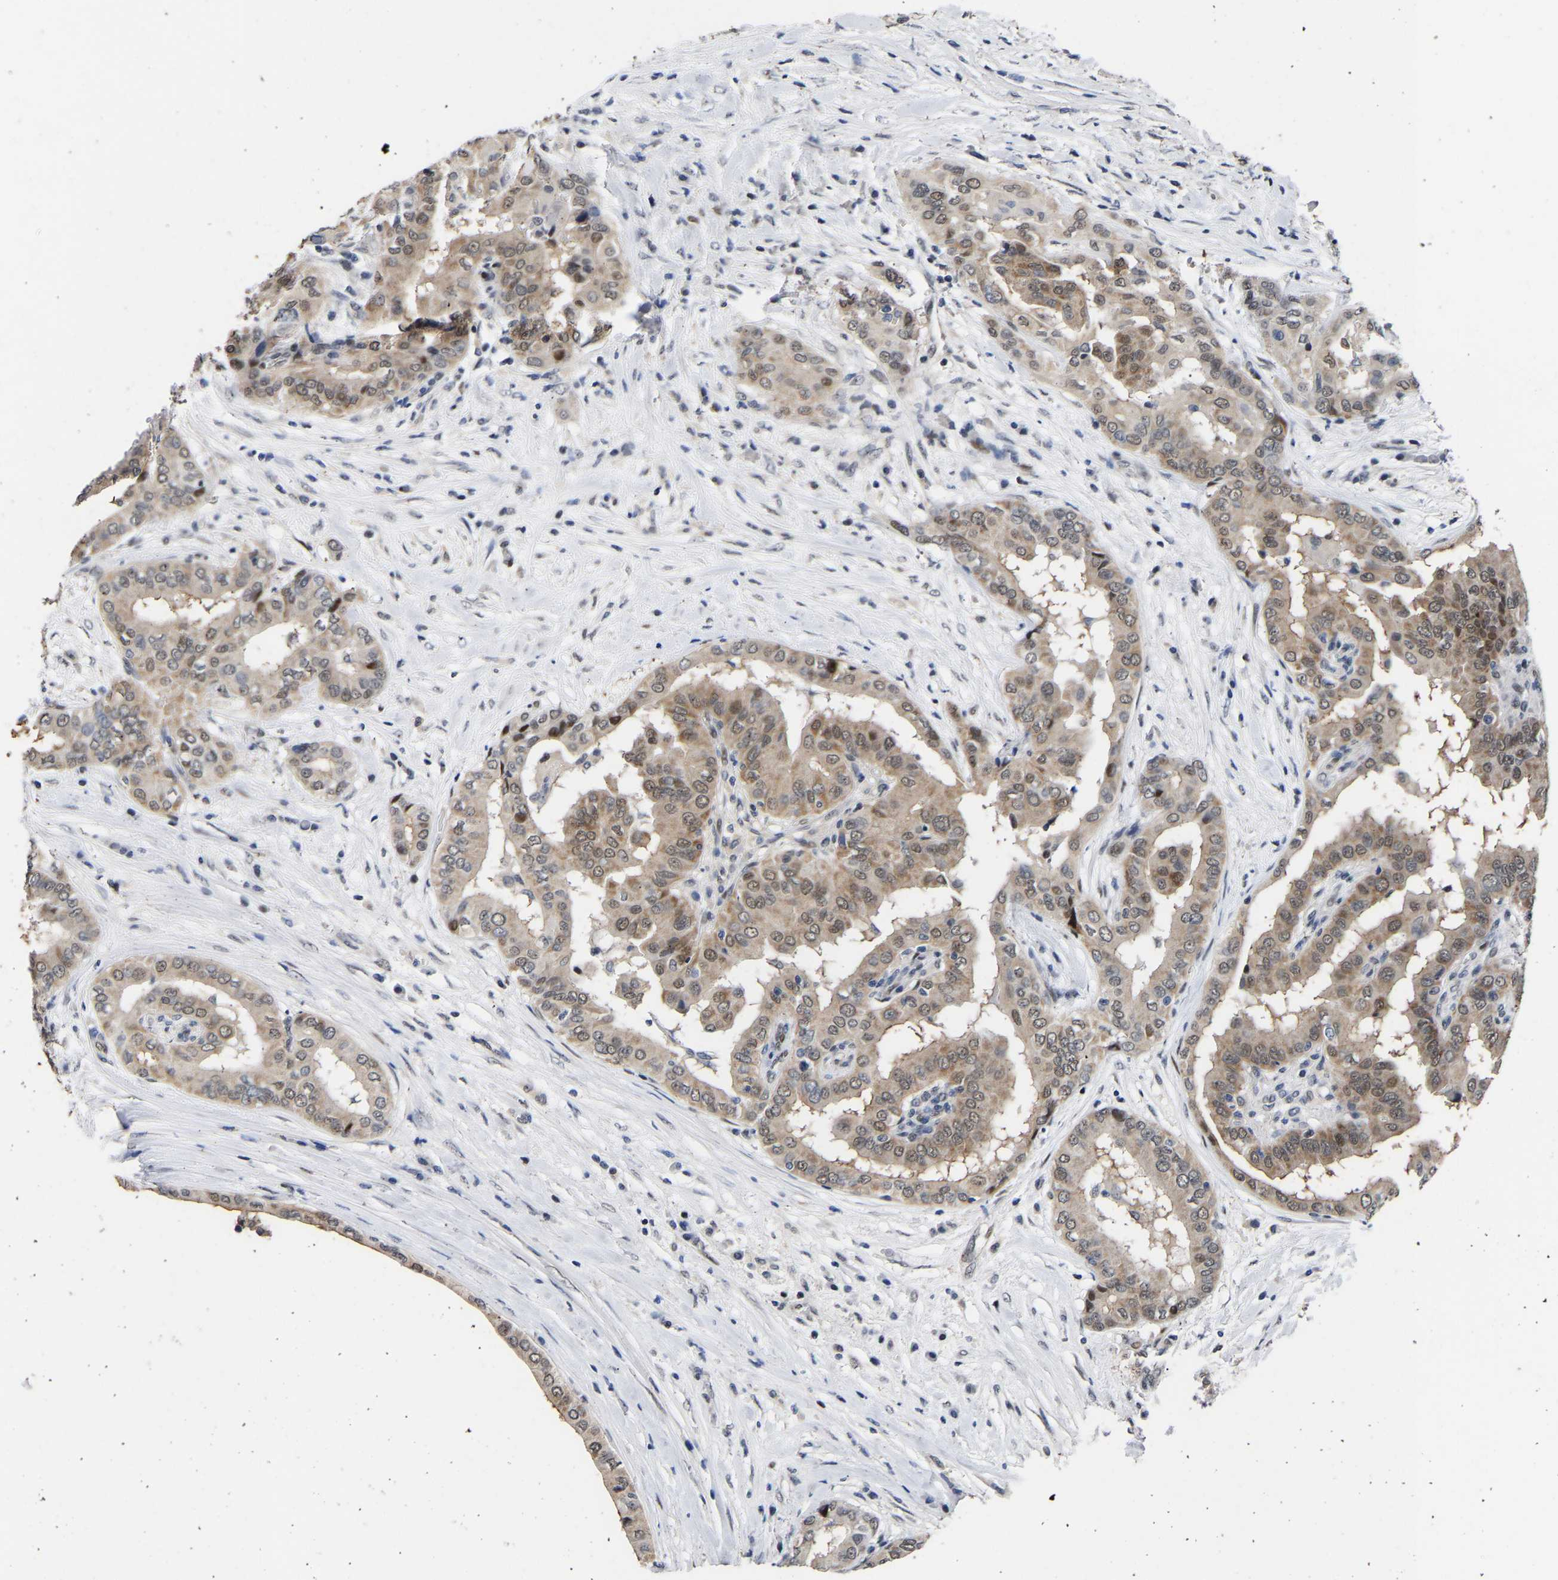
{"staining": {"intensity": "weak", "quantity": ">75%", "location": "cytoplasmic/membranous,nuclear"}, "tissue": "thyroid cancer", "cell_type": "Tumor cells", "image_type": "cancer", "snomed": [{"axis": "morphology", "description": "Papillary adenocarcinoma, NOS"}, {"axis": "topography", "description": "Thyroid gland"}], "caption": "Weak cytoplasmic/membranous and nuclear staining for a protein is present in approximately >75% of tumor cells of thyroid papillary adenocarcinoma using IHC.", "gene": "PTRHD1", "patient": {"sex": "male", "age": 33}}